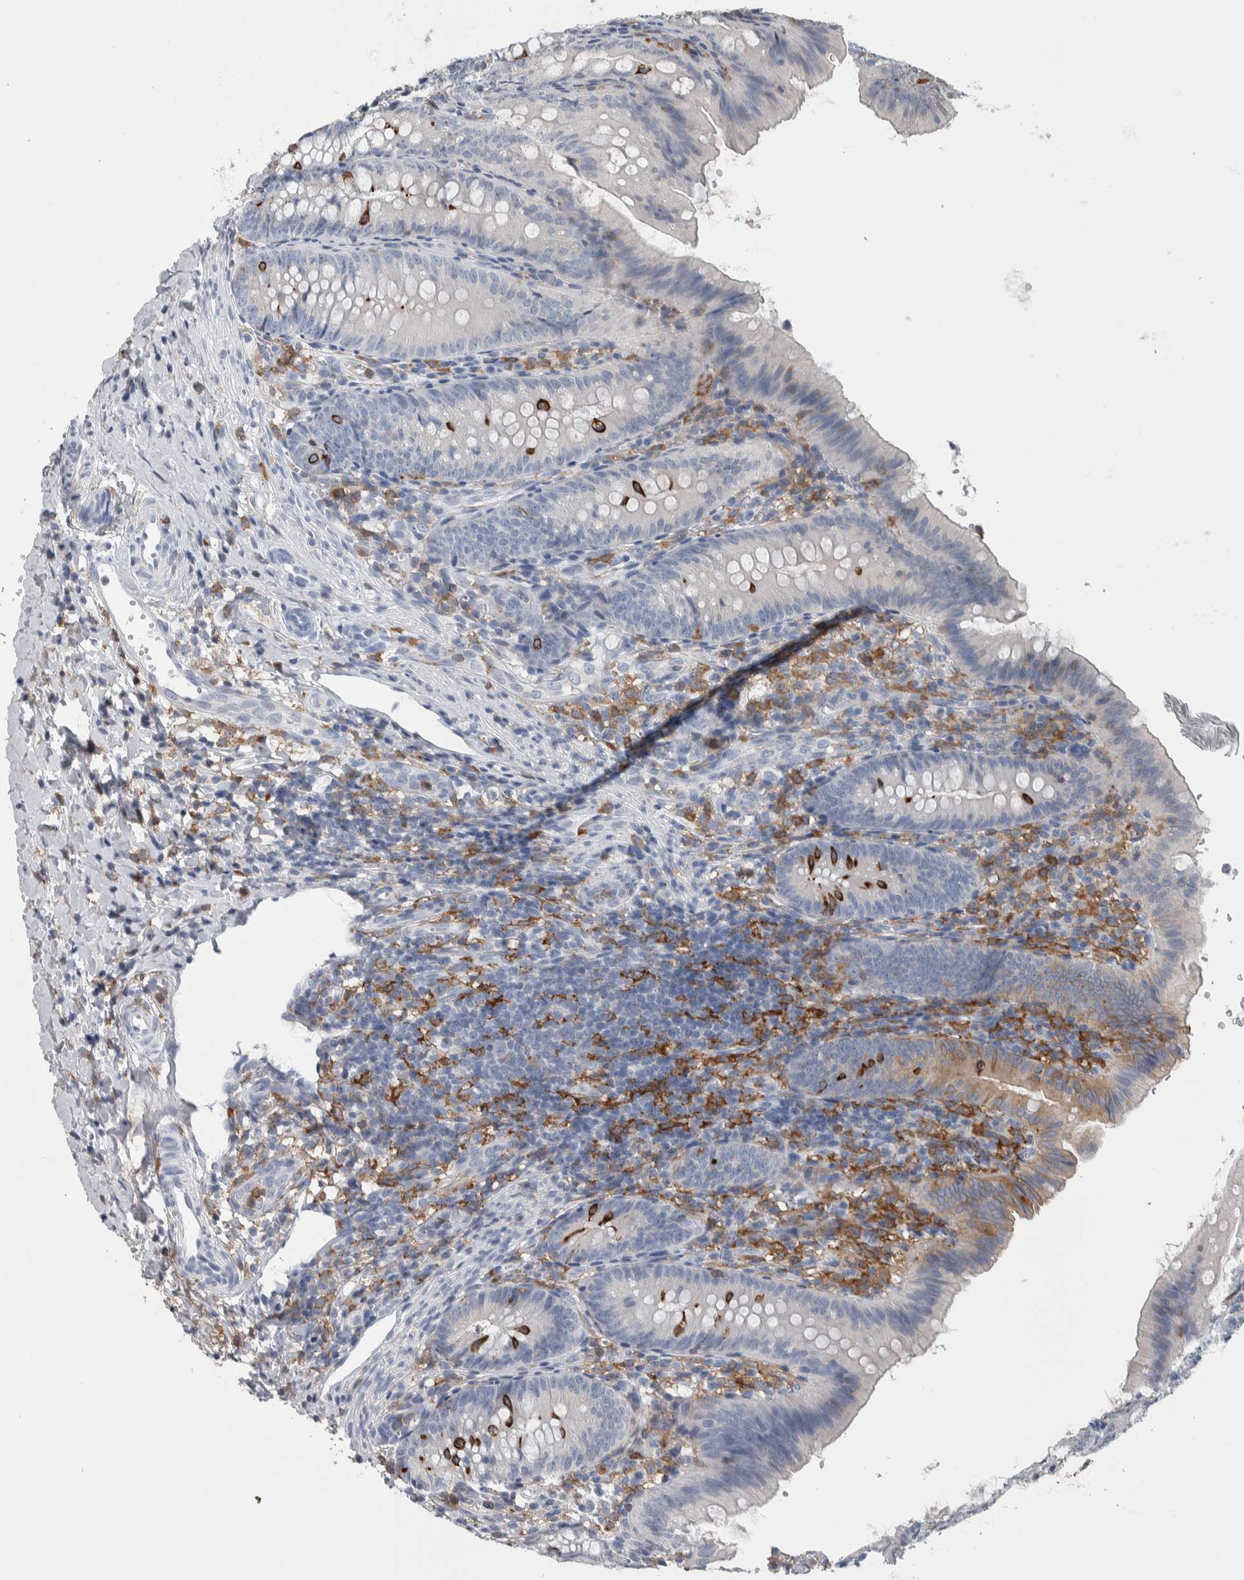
{"staining": {"intensity": "negative", "quantity": "none", "location": "none"}, "tissue": "appendix", "cell_type": "Glandular cells", "image_type": "normal", "snomed": [{"axis": "morphology", "description": "Normal tissue, NOS"}, {"axis": "topography", "description": "Appendix"}], "caption": "A high-resolution photomicrograph shows immunohistochemistry (IHC) staining of unremarkable appendix, which demonstrates no significant staining in glandular cells.", "gene": "SKAP2", "patient": {"sex": "male", "age": 1}}